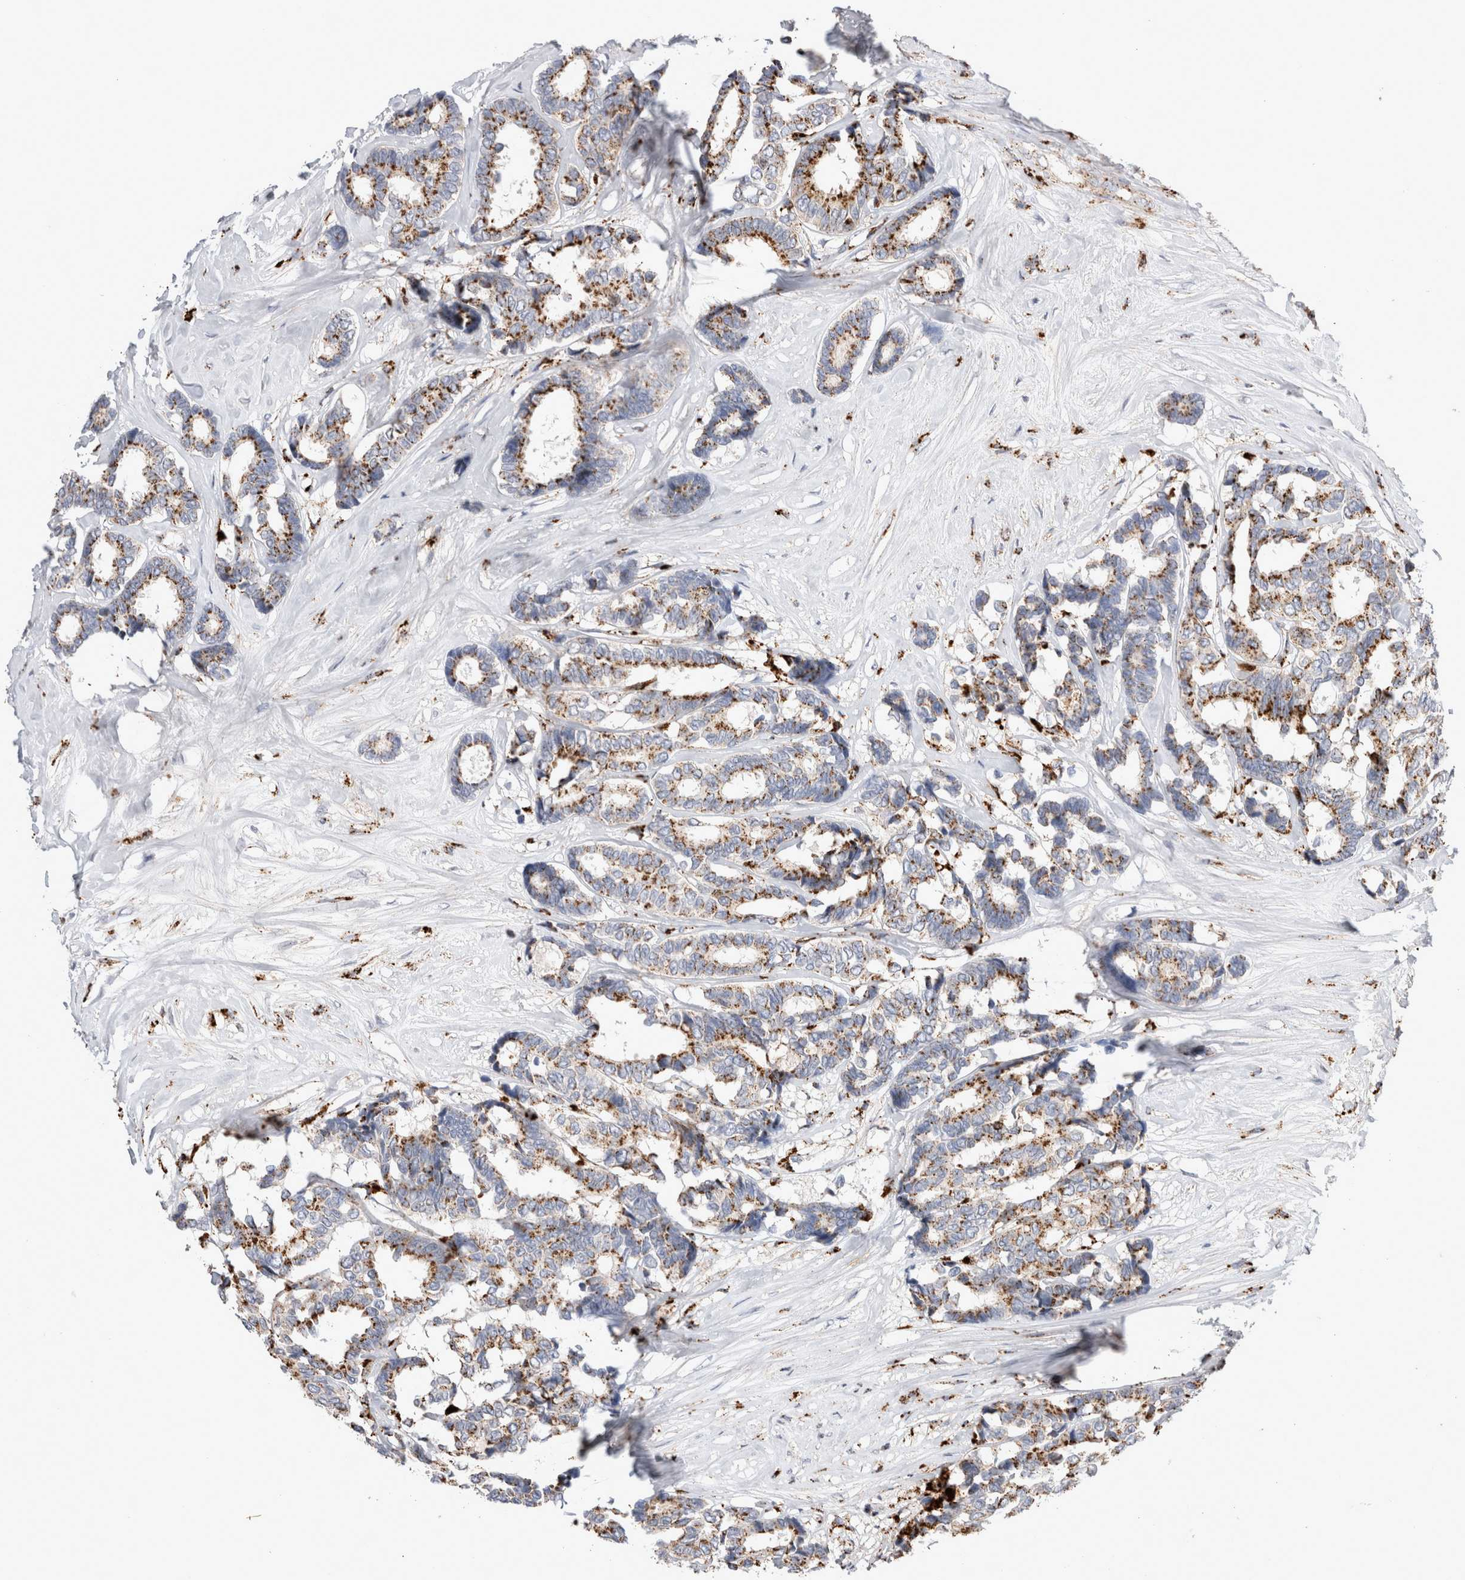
{"staining": {"intensity": "moderate", "quantity": ">75%", "location": "cytoplasmic/membranous"}, "tissue": "breast cancer", "cell_type": "Tumor cells", "image_type": "cancer", "snomed": [{"axis": "morphology", "description": "Duct carcinoma"}, {"axis": "topography", "description": "Breast"}], "caption": "A histopathology image of human breast cancer stained for a protein reveals moderate cytoplasmic/membranous brown staining in tumor cells. (DAB = brown stain, brightfield microscopy at high magnification).", "gene": "CTSA", "patient": {"sex": "female", "age": 87}}